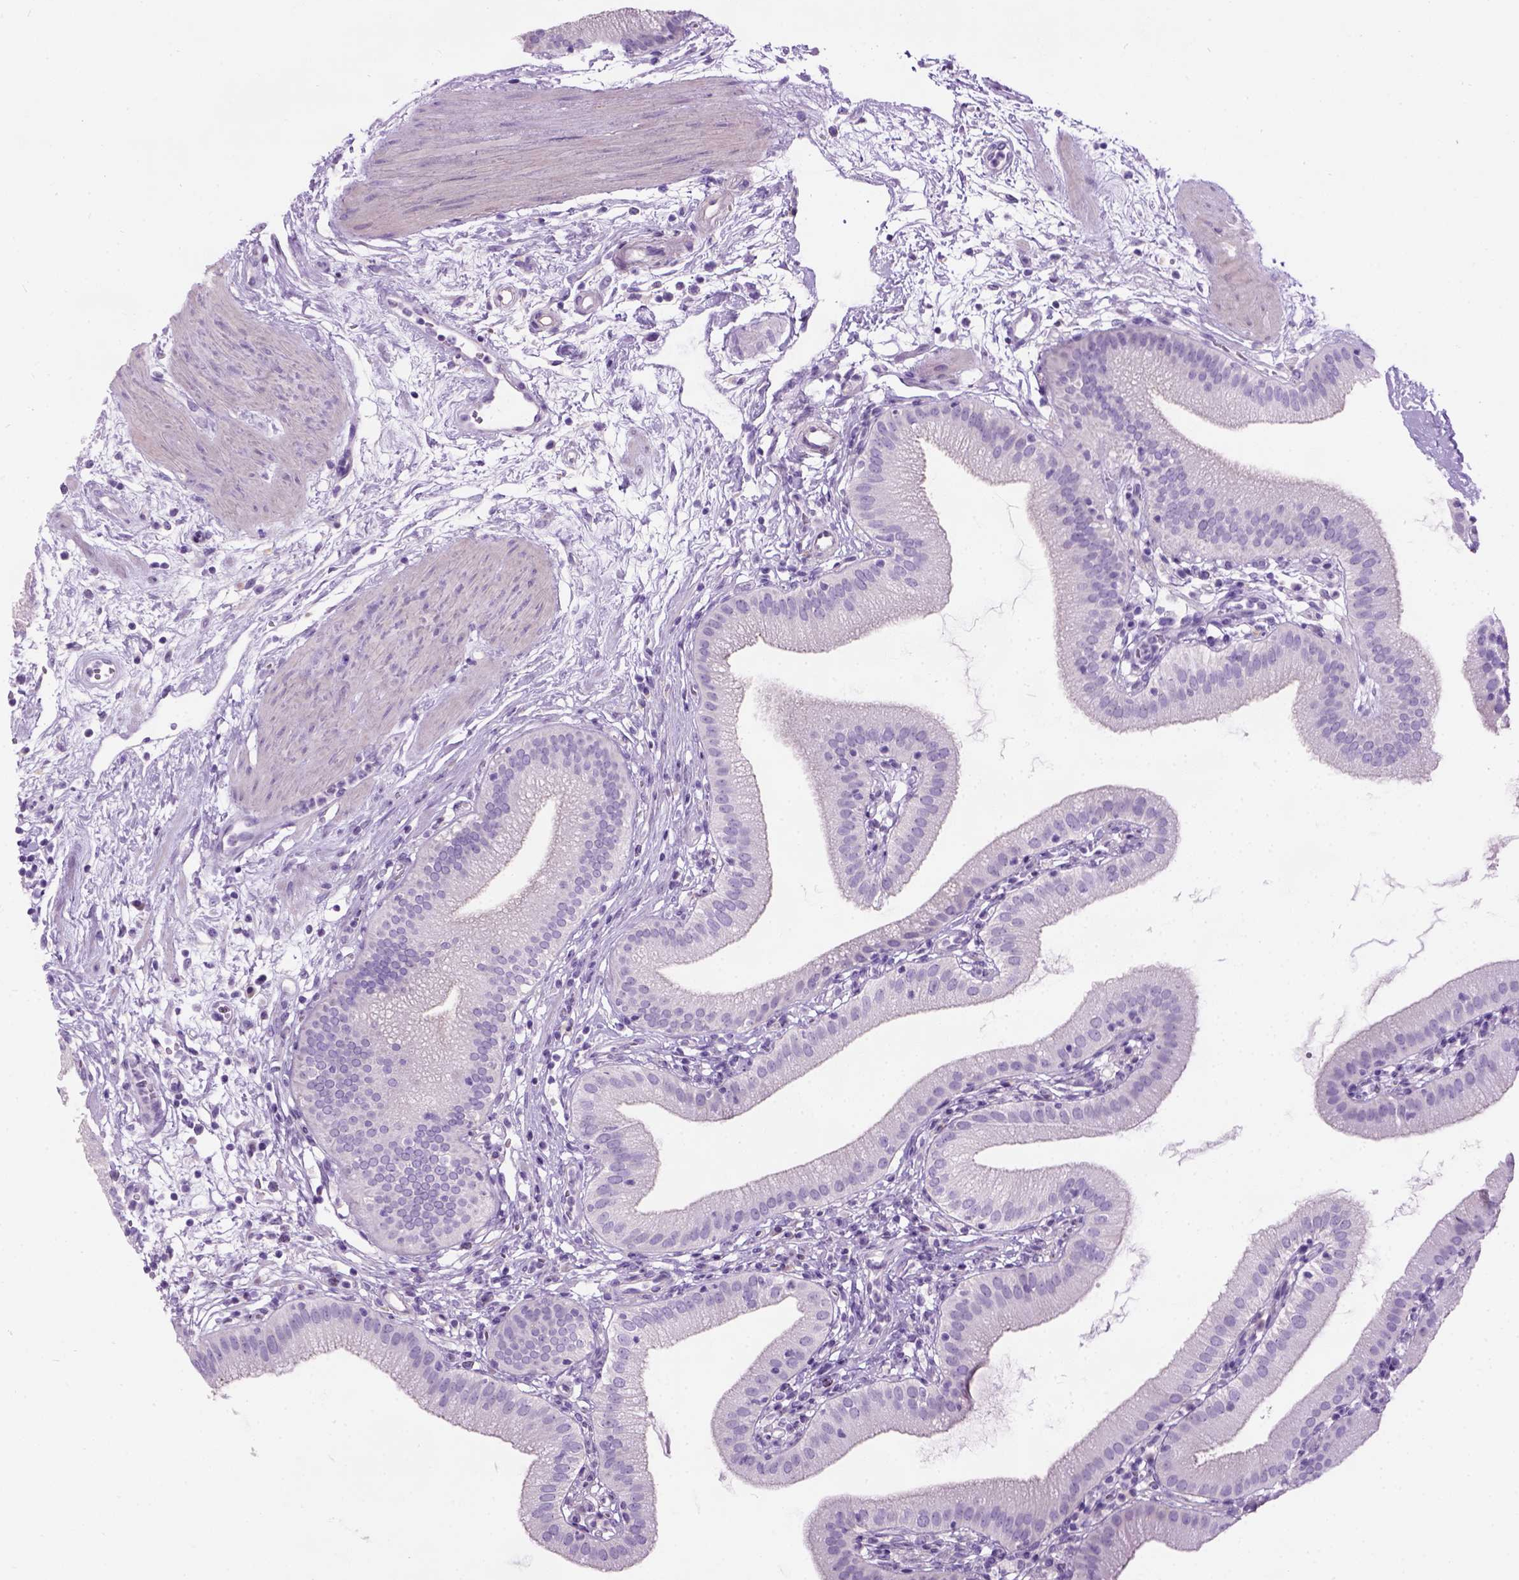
{"staining": {"intensity": "negative", "quantity": "none", "location": "none"}, "tissue": "gallbladder", "cell_type": "Glandular cells", "image_type": "normal", "snomed": [{"axis": "morphology", "description": "Normal tissue, NOS"}, {"axis": "topography", "description": "Gallbladder"}], "caption": "Protein analysis of benign gallbladder exhibits no significant positivity in glandular cells.", "gene": "GABRB2", "patient": {"sex": "female", "age": 65}}